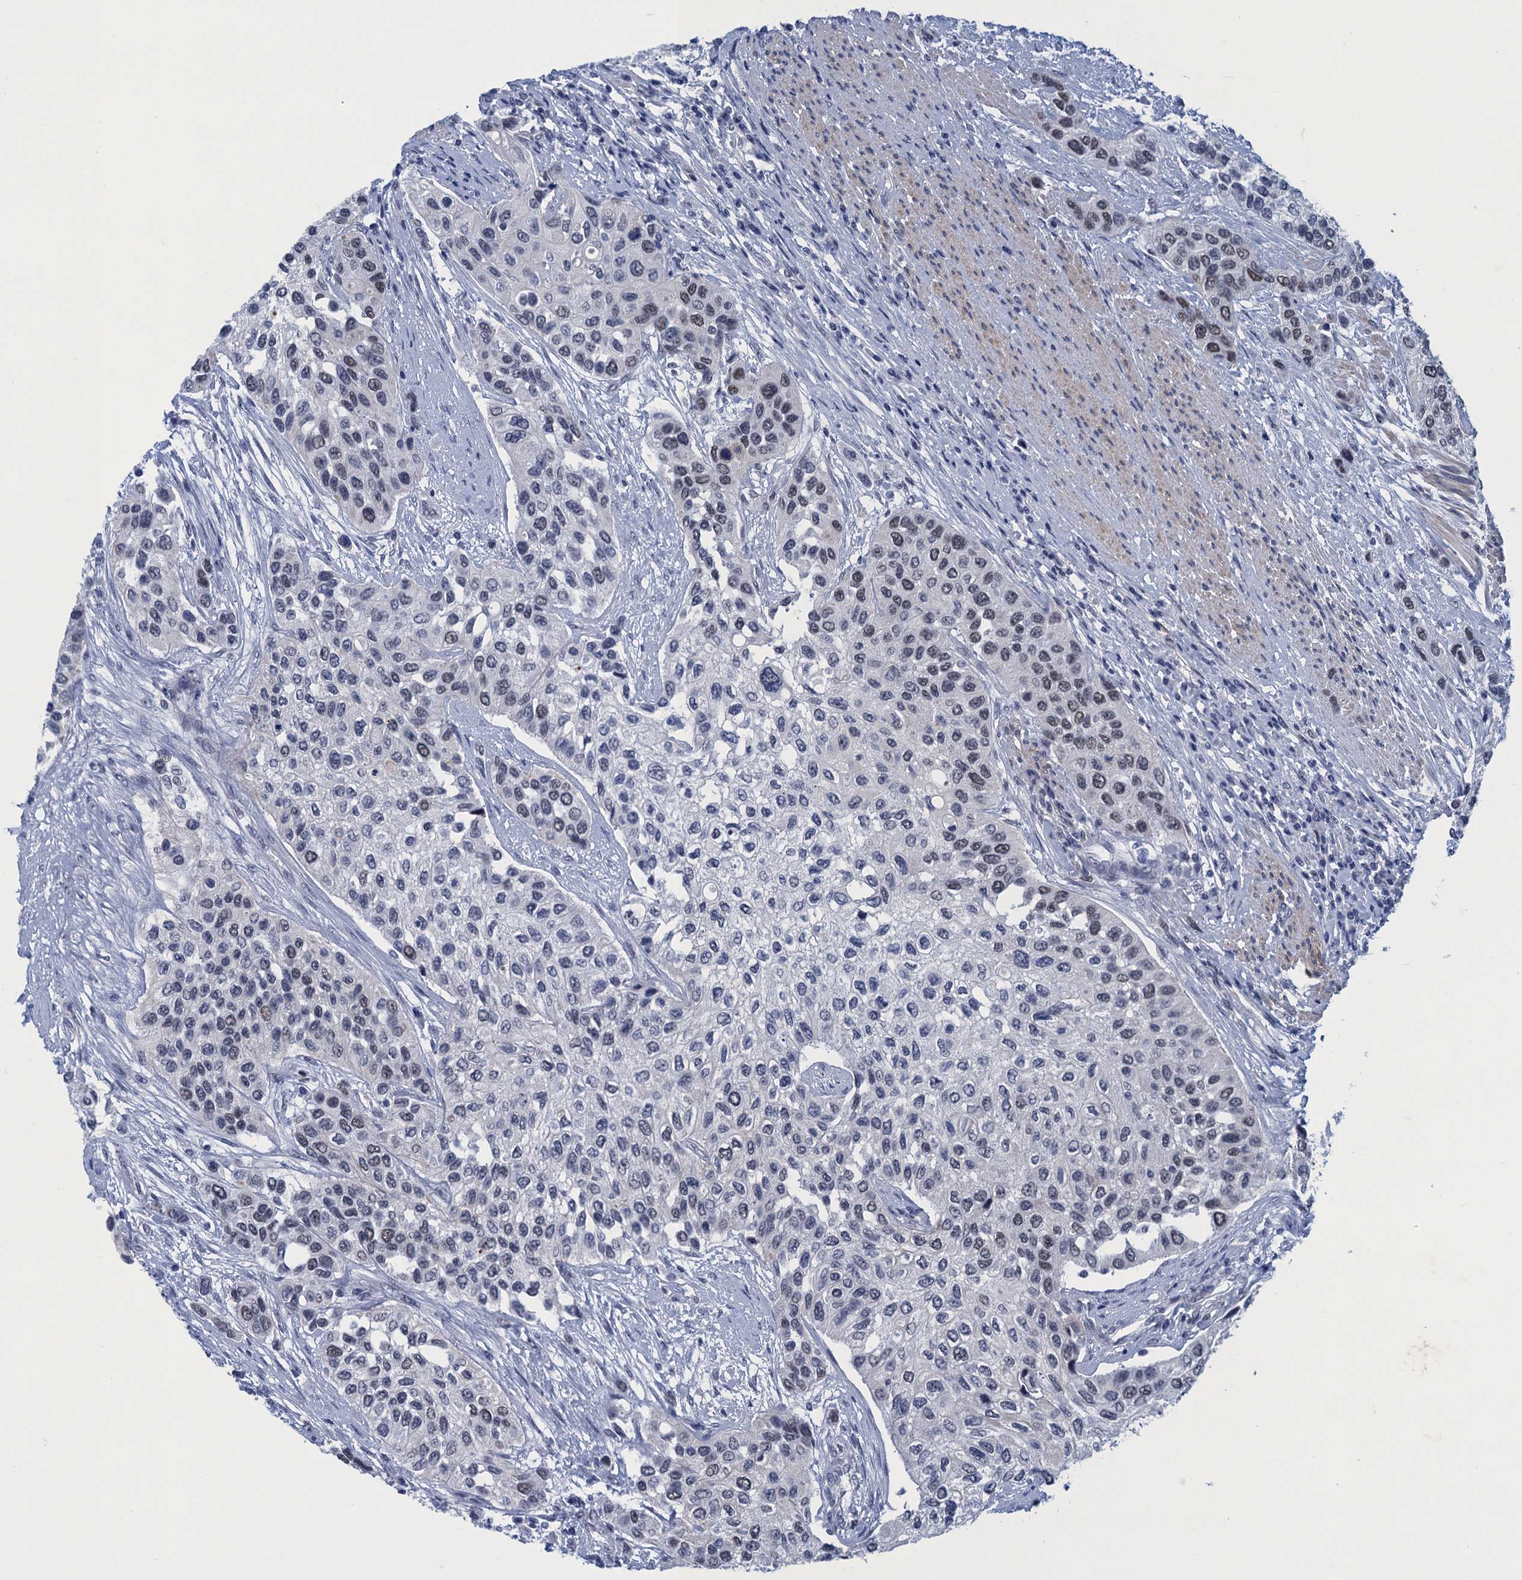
{"staining": {"intensity": "weak", "quantity": "<25%", "location": "nuclear"}, "tissue": "urothelial cancer", "cell_type": "Tumor cells", "image_type": "cancer", "snomed": [{"axis": "morphology", "description": "Normal tissue, NOS"}, {"axis": "morphology", "description": "Urothelial carcinoma, High grade"}, {"axis": "topography", "description": "Vascular tissue"}, {"axis": "topography", "description": "Urinary bladder"}], "caption": "A high-resolution image shows IHC staining of urothelial carcinoma (high-grade), which shows no significant expression in tumor cells.", "gene": "GINS3", "patient": {"sex": "female", "age": 56}}